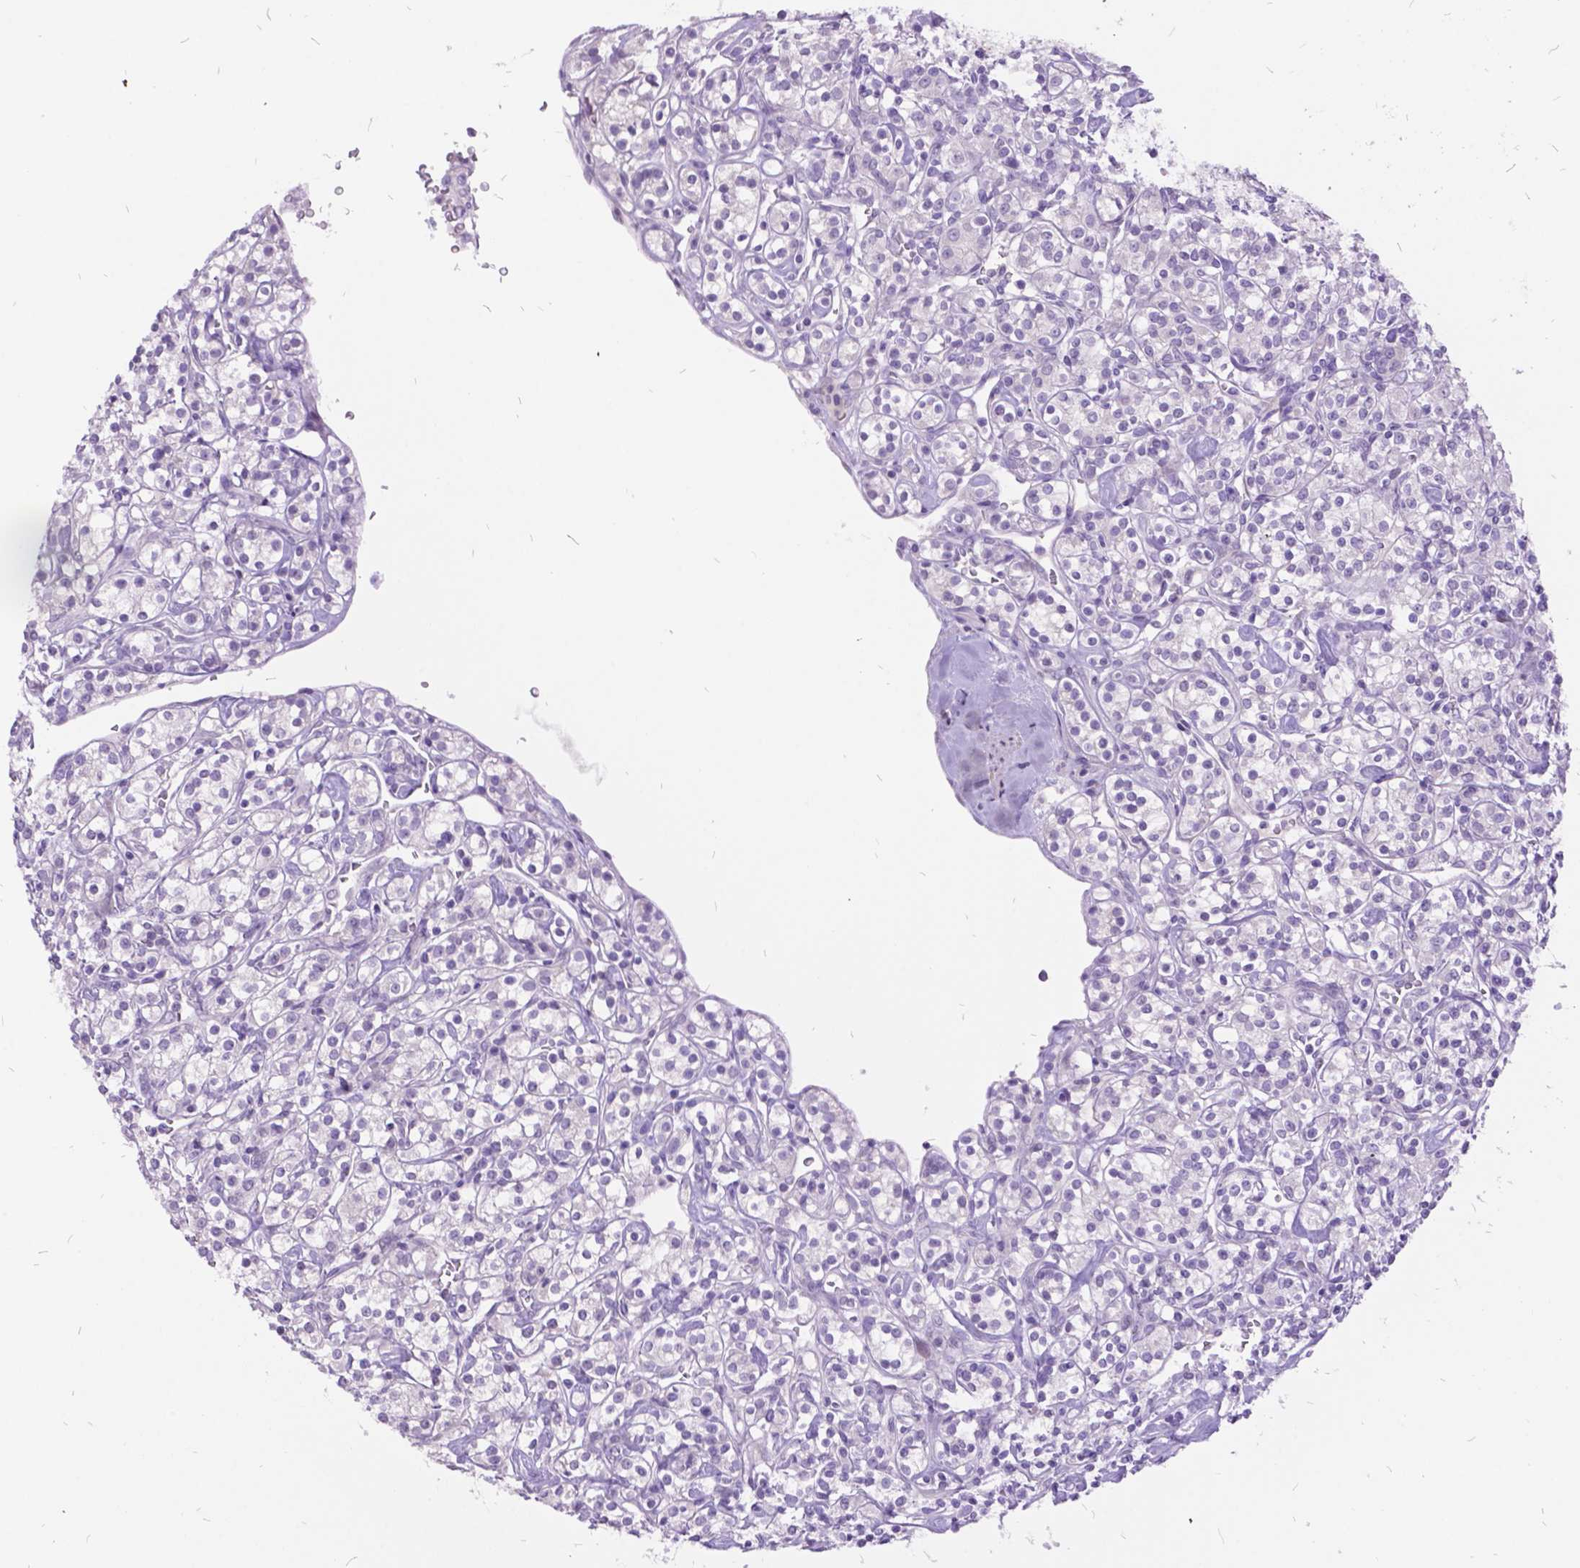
{"staining": {"intensity": "negative", "quantity": "none", "location": "none"}, "tissue": "renal cancer", "cell_type": "Tumor cells", "image_type": "cancer", "snomed": [{"axis": "morphology", "description": "Adenocarcinoma, NOS"}, {"axis": "topography", "description": "Kidney"}], "caption": "Photomicrograph shows no protein positivity in tumor cells of renal cancer (adenocarcinoma) tissue.", "gene": "ITGB6", "patient": {"sex": "male", "age": 77}}